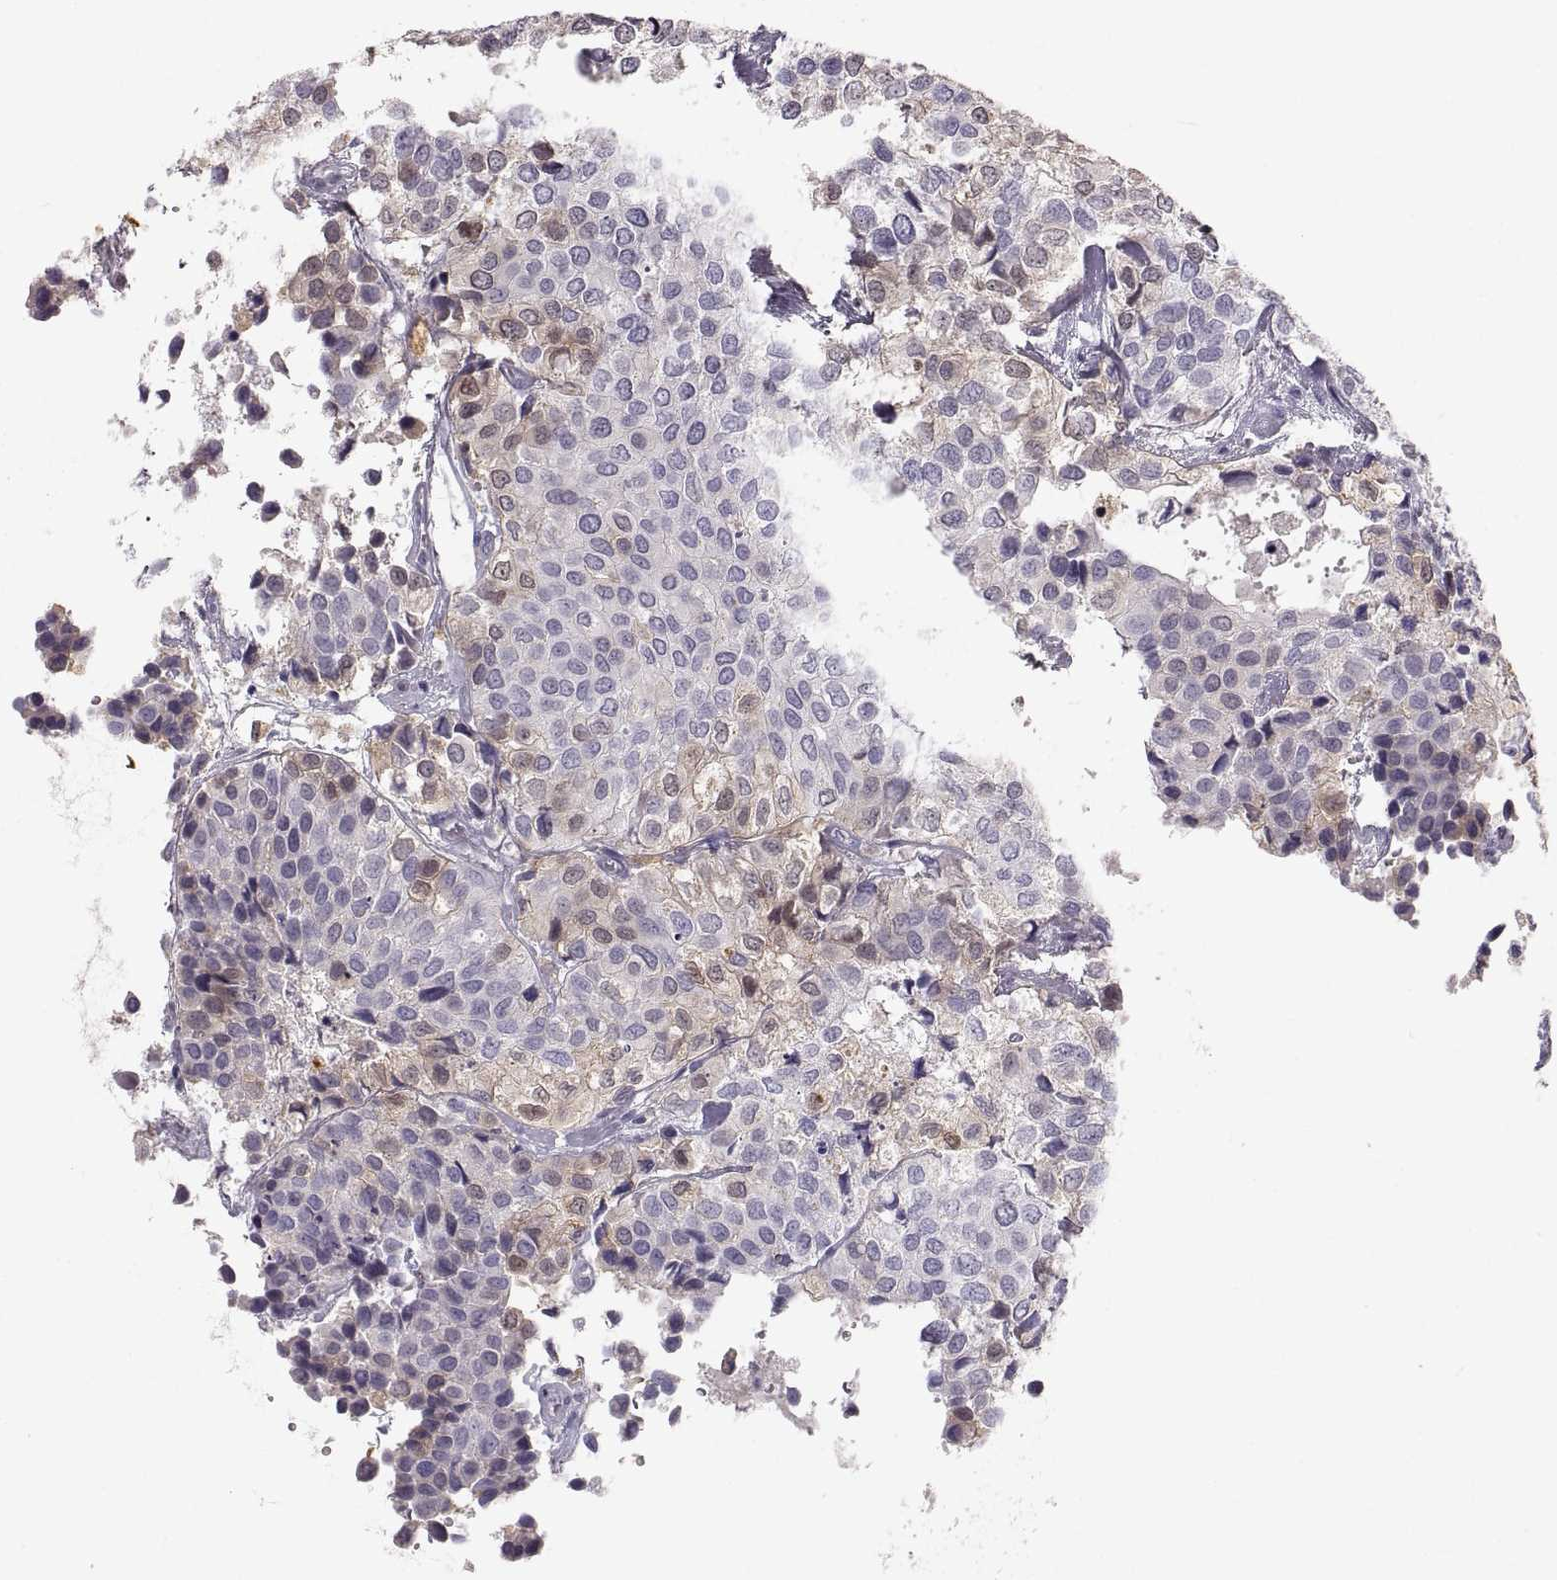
{"staining": {"intensity": "weak", "quantity": "<25%", "location": "cytoplasmic/membranous"}, "tissue": "urothelial cancer", "cell_type": "Tumor cells", "image_type": "cancer", "snomed": [{"axis": "morphology", "description": "Urothelial carcinoma, High grade"}, {"axis": "topography", "description": "Urinary bladder"}], "caption": "Immunohistochemical staining of high-grade urothelial carcinoma exhibits no significant positivity in tumor cells. Brightfield microscopy of IHC stained with DAB (3,3'-diaminobenzidine) (brown) and hematoxylin (blue), captured at high magnification.", "gene": "PGM5", "patient": {"sex": "male", "age": 73}}